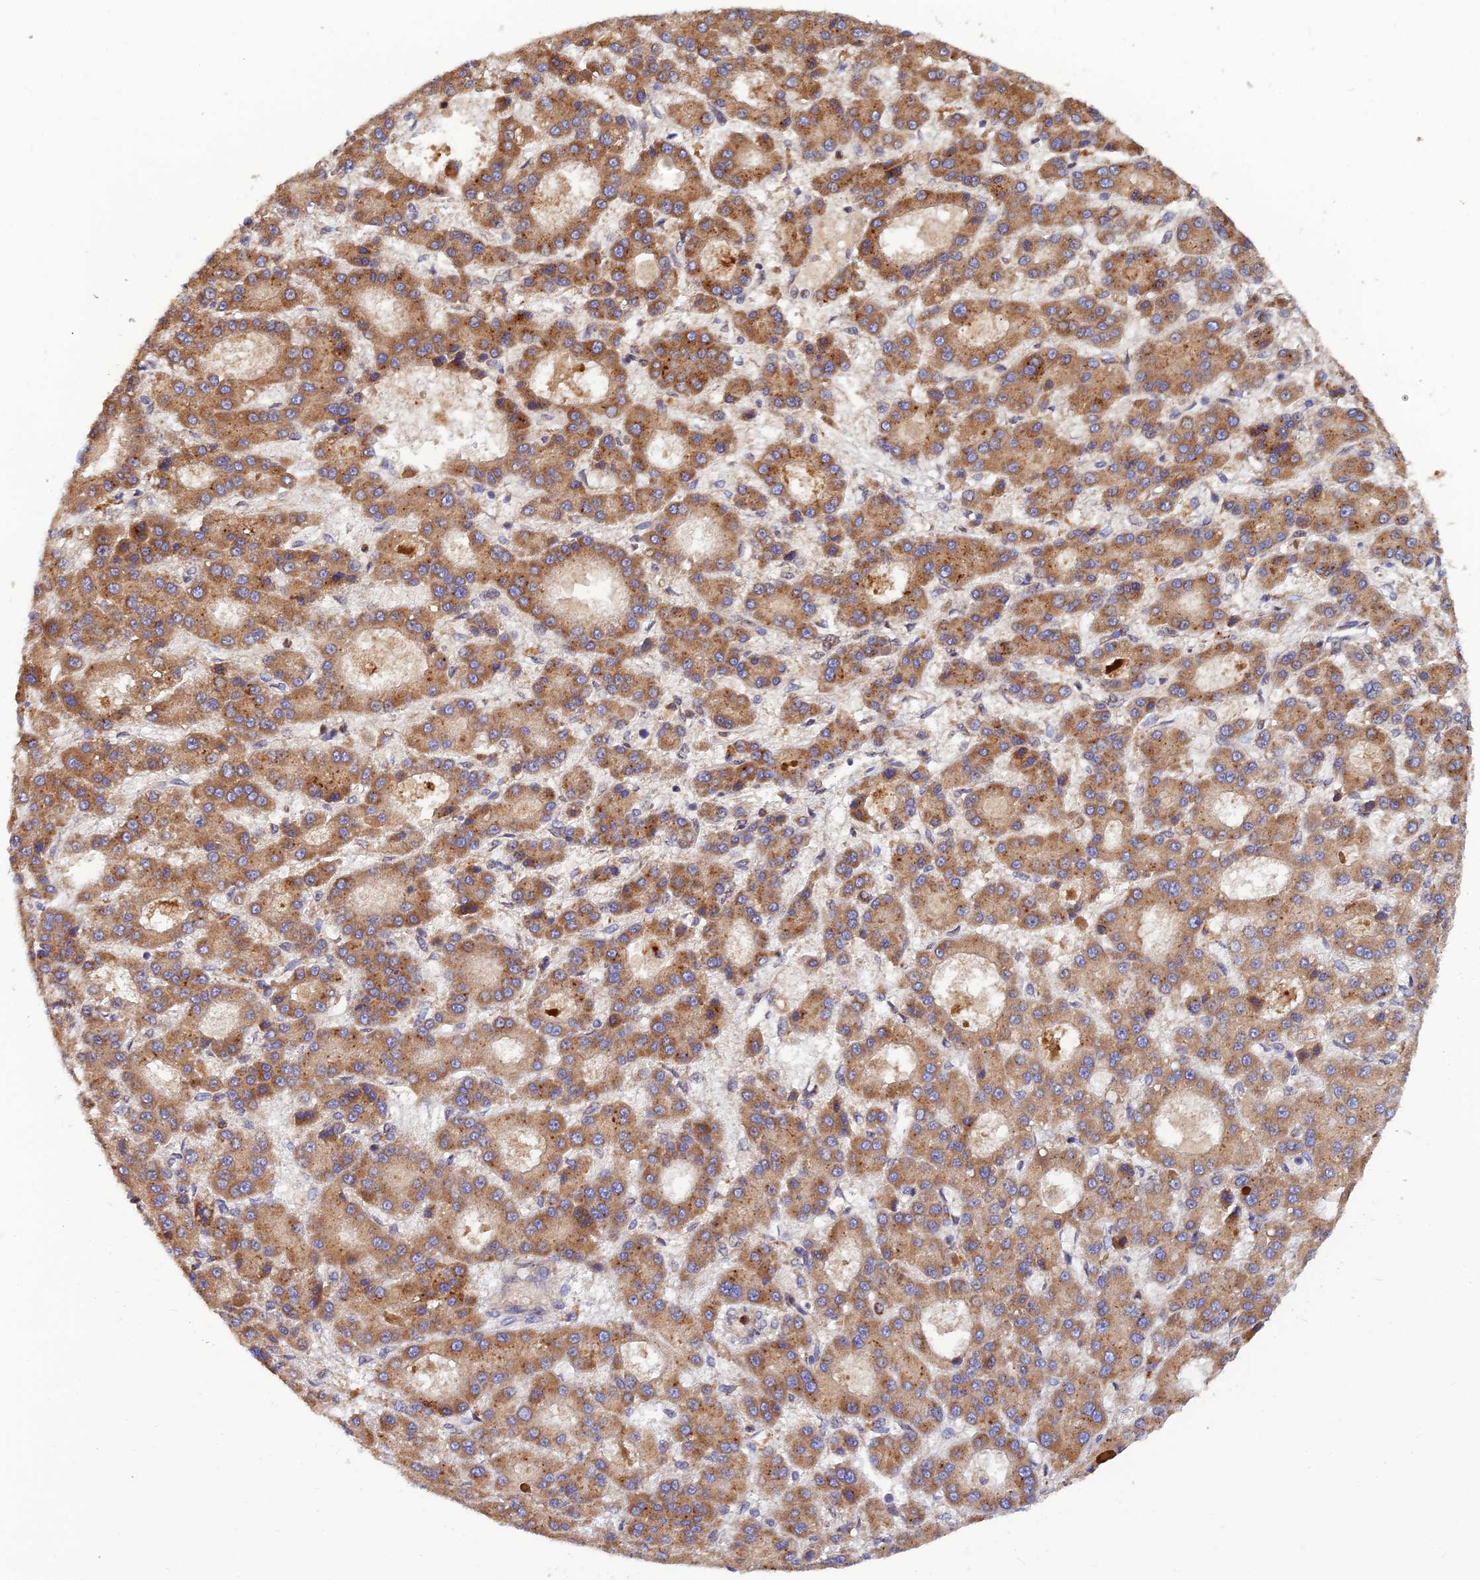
{"staining": {"intensity": "moderate", "quantity": ">75%", "location": "cytoplasmic/membranous"}, "tissue": "liver cancer", "cell_type": "Tumor cells", "image_type": "cancer", "snomed": [{"axis": "morphology", "description": "Carcinoma, Hepatocellular, NOS"}, {"axis": "topography", "description": "Liver"}], "caption": "Immunohistochemistry micrograph of neoplastic tissue: human liver cancer stained using IHC shows medium levels of moderate protein expression localized specifically in the cytoplasmic/membranous of tumor cells, appearing as a cytoplasmic/membranous brown color.", "gene": "PODNL1", "patient": {"sex": "male", "age": 70}}